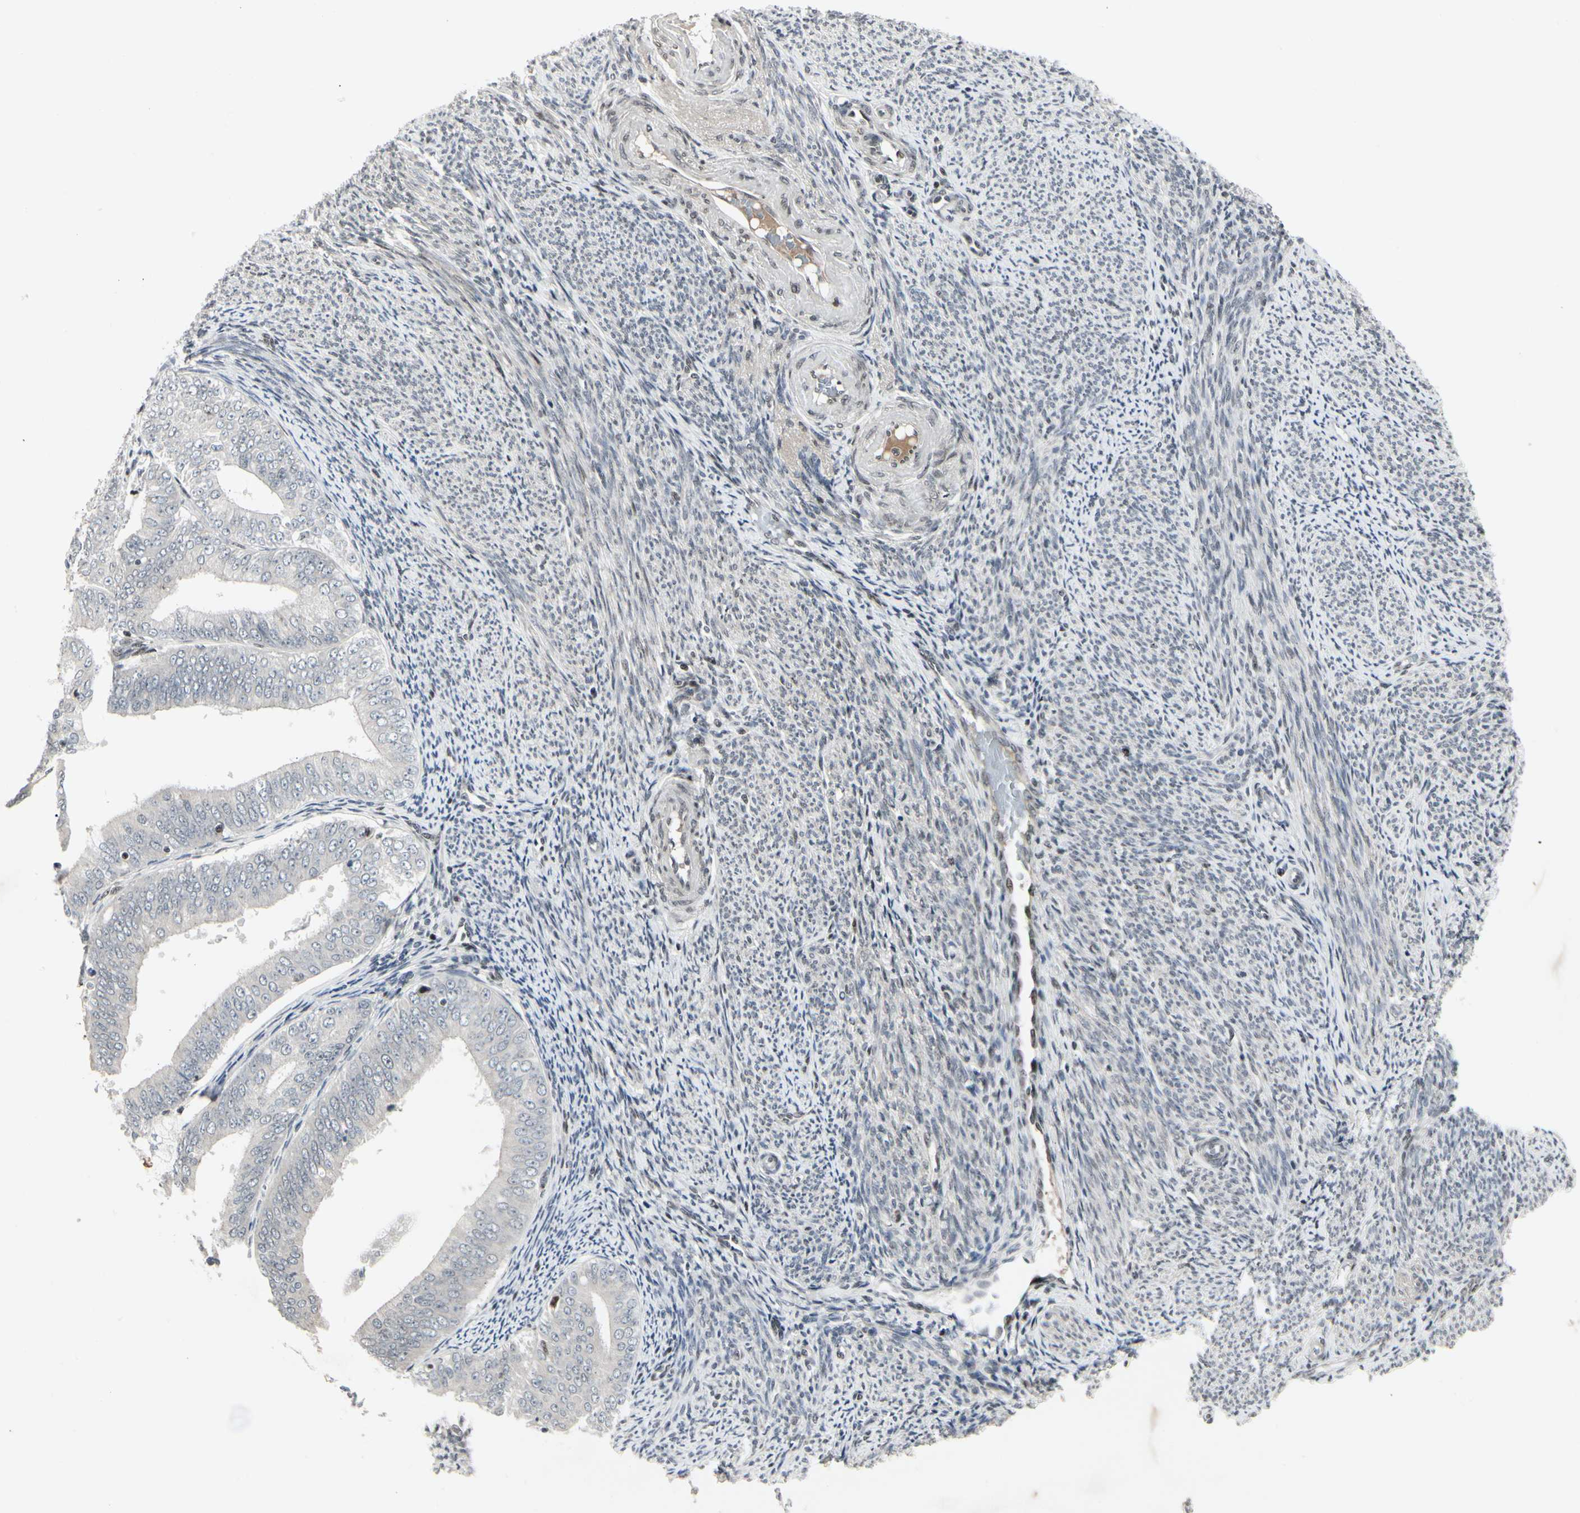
{"staining": {"intensity": "negative", "quantity": "none", "location": "none"}, "tissue": "endometrial cancer", "cell_type": "Tumor cells", "image_type": "cancer", "snomed": [{"axis": "morphology", "description": "Adenocarcinoma, NOS"}, {"axis": "topography", "description": "Endometrium"}], "caption": "IHC image of neoplastic tissue: endometrial cancer (adenocarcinoma) stained with DAB shows no significant protein positivity in tumor cells. (Immunohistochemistry (ihc), brightfield microscopy, high magnification).", "gene": "FOXJ2", "patient": {"sex": "female", "age": 63}}